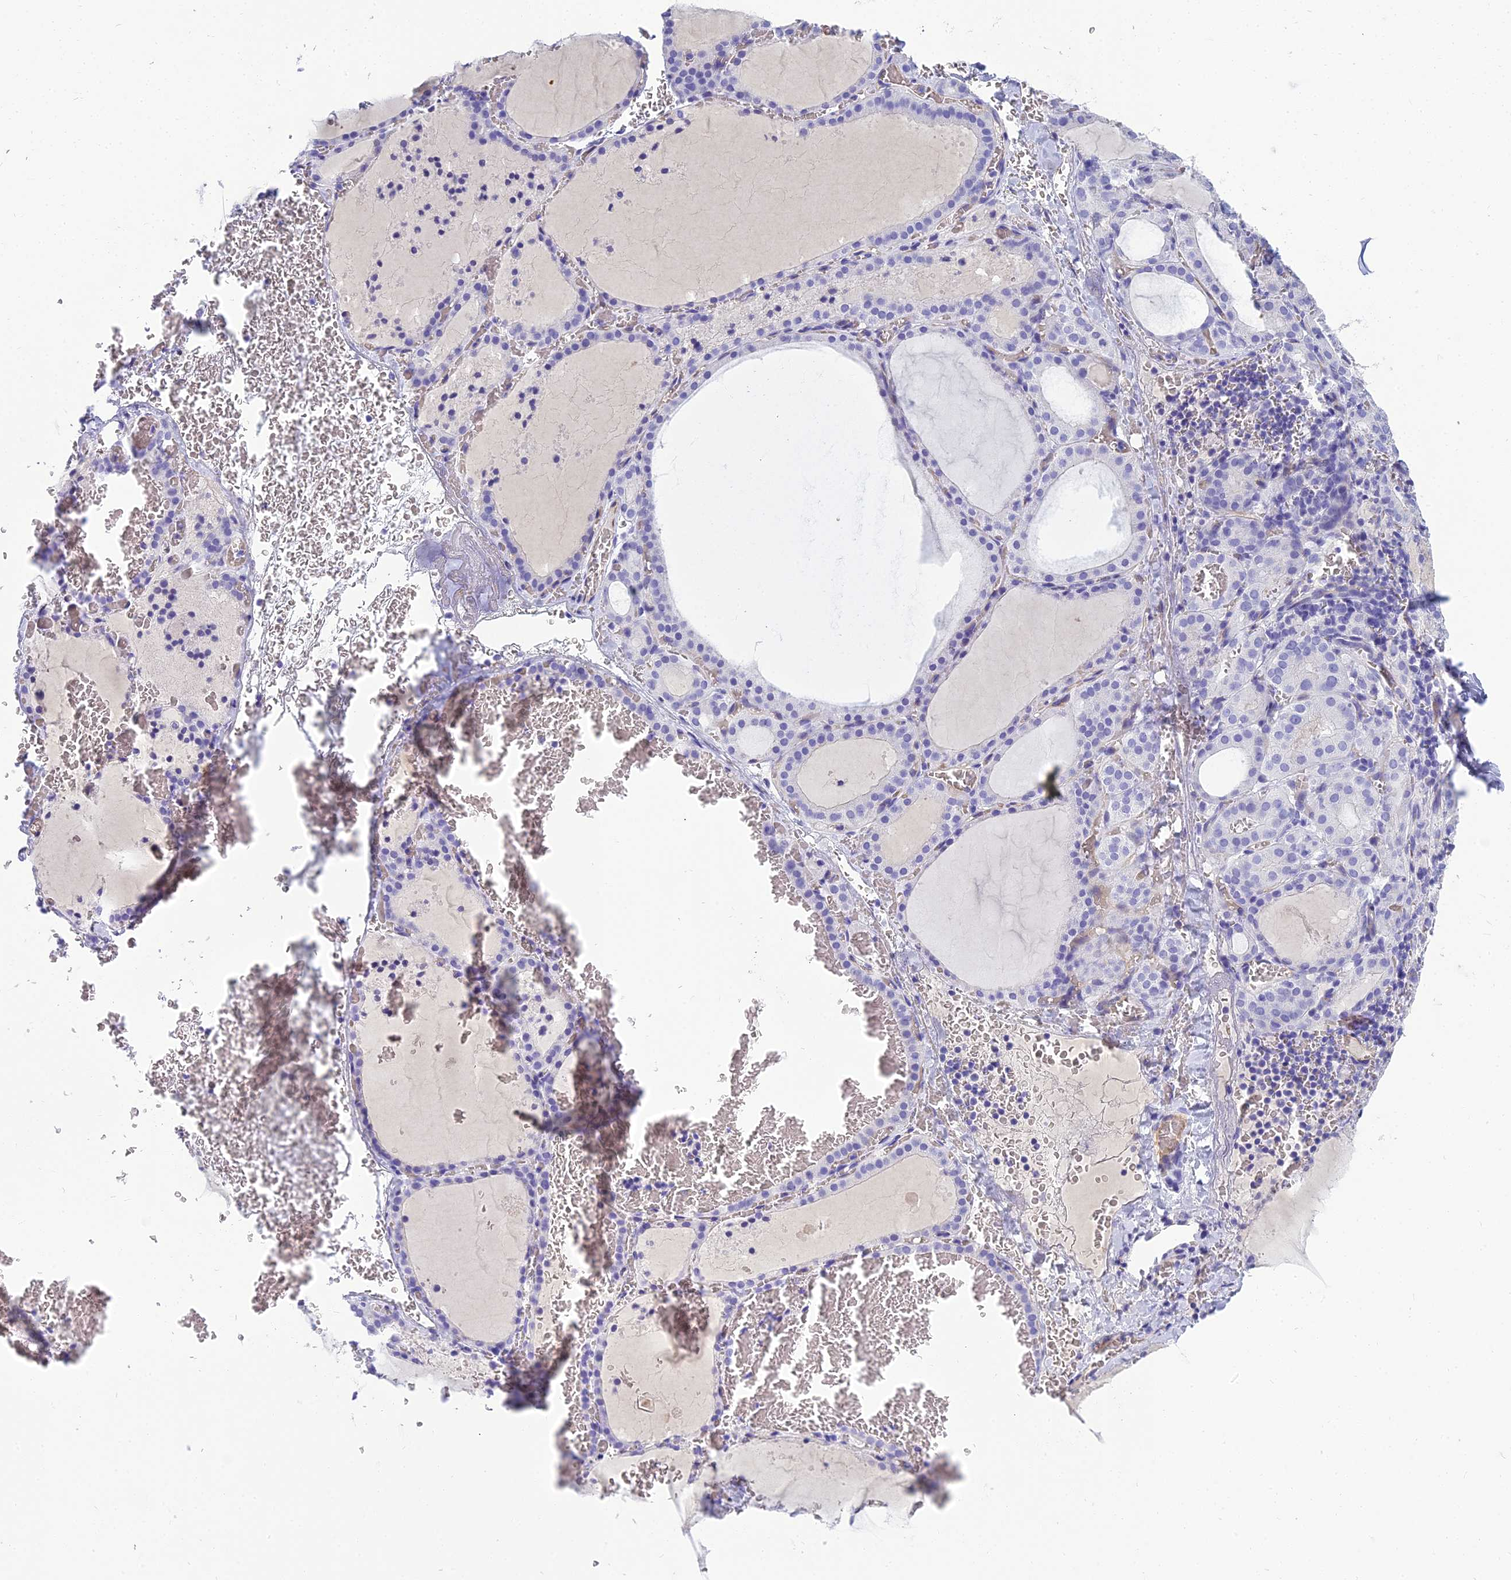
{"staining": {"intensity": "negative", "quantity": "none", "location": "none"}, "tissue": "thyroid gland", "cell_type": "Glandular cells", "image_type": "normal", "snomed": [{"axis": "morphology", "description": "Normal tissue, NOS"}, {"axis": "topography", "description": "Thyroid gland"}], "caption": "Immunohistochemistry image of benign thyroid gland stained for a protein (brown), which shows no staining in glandular cells. The staining was performed using DAB (3,3'-diaminobenzidine) to visualize the protein expression in brown, while the nuclei were stained in blue with hematoxylin (Magnification: 20x).", "gene": "NINJ1", "patient": {"sex": "female", "age": 39}}